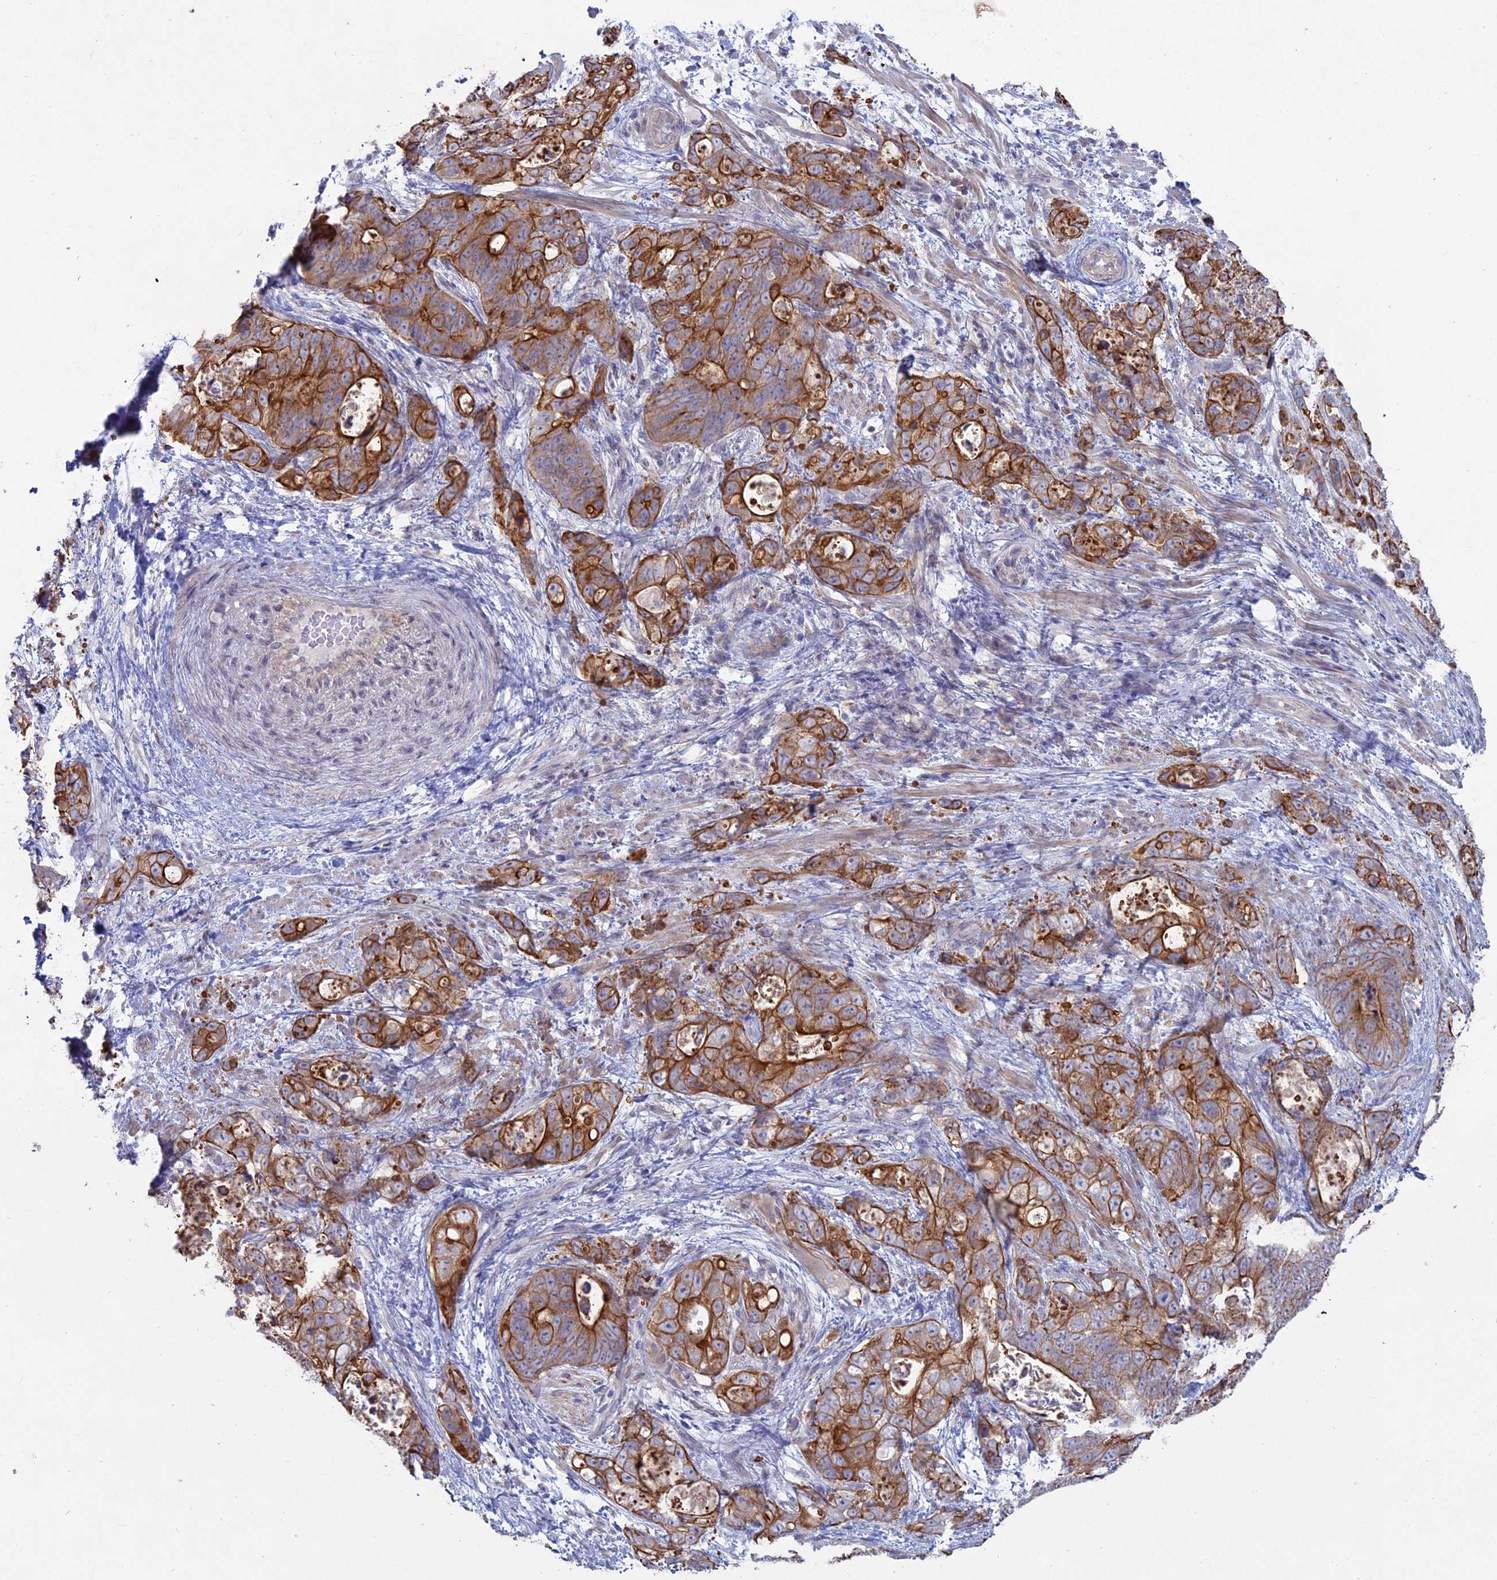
{"staining": {"intensity": "moderate", "quantity": ">75%", "location": "cytoplasmic/membranous"}, "tissue": "stomach cancer", "cell_type": "Tumor cells", "image_type": "cancer", "snomed": [{"axis": "morphology", "description": "Normal tissue, NOS"}, {"axis": "morphology", "description": "Adenocarcinoma, NOS"}, {"axis": "topography", "description": "Stomach"}], "caption": "Immunohistochemical staining of human stomach cancer displays medium levels of moderate cytoplasmic/membranous positivity in approximately >75% of tumor cells.", "gene": "MYO5B", "patient": {"sex": "female", "age": 89}}